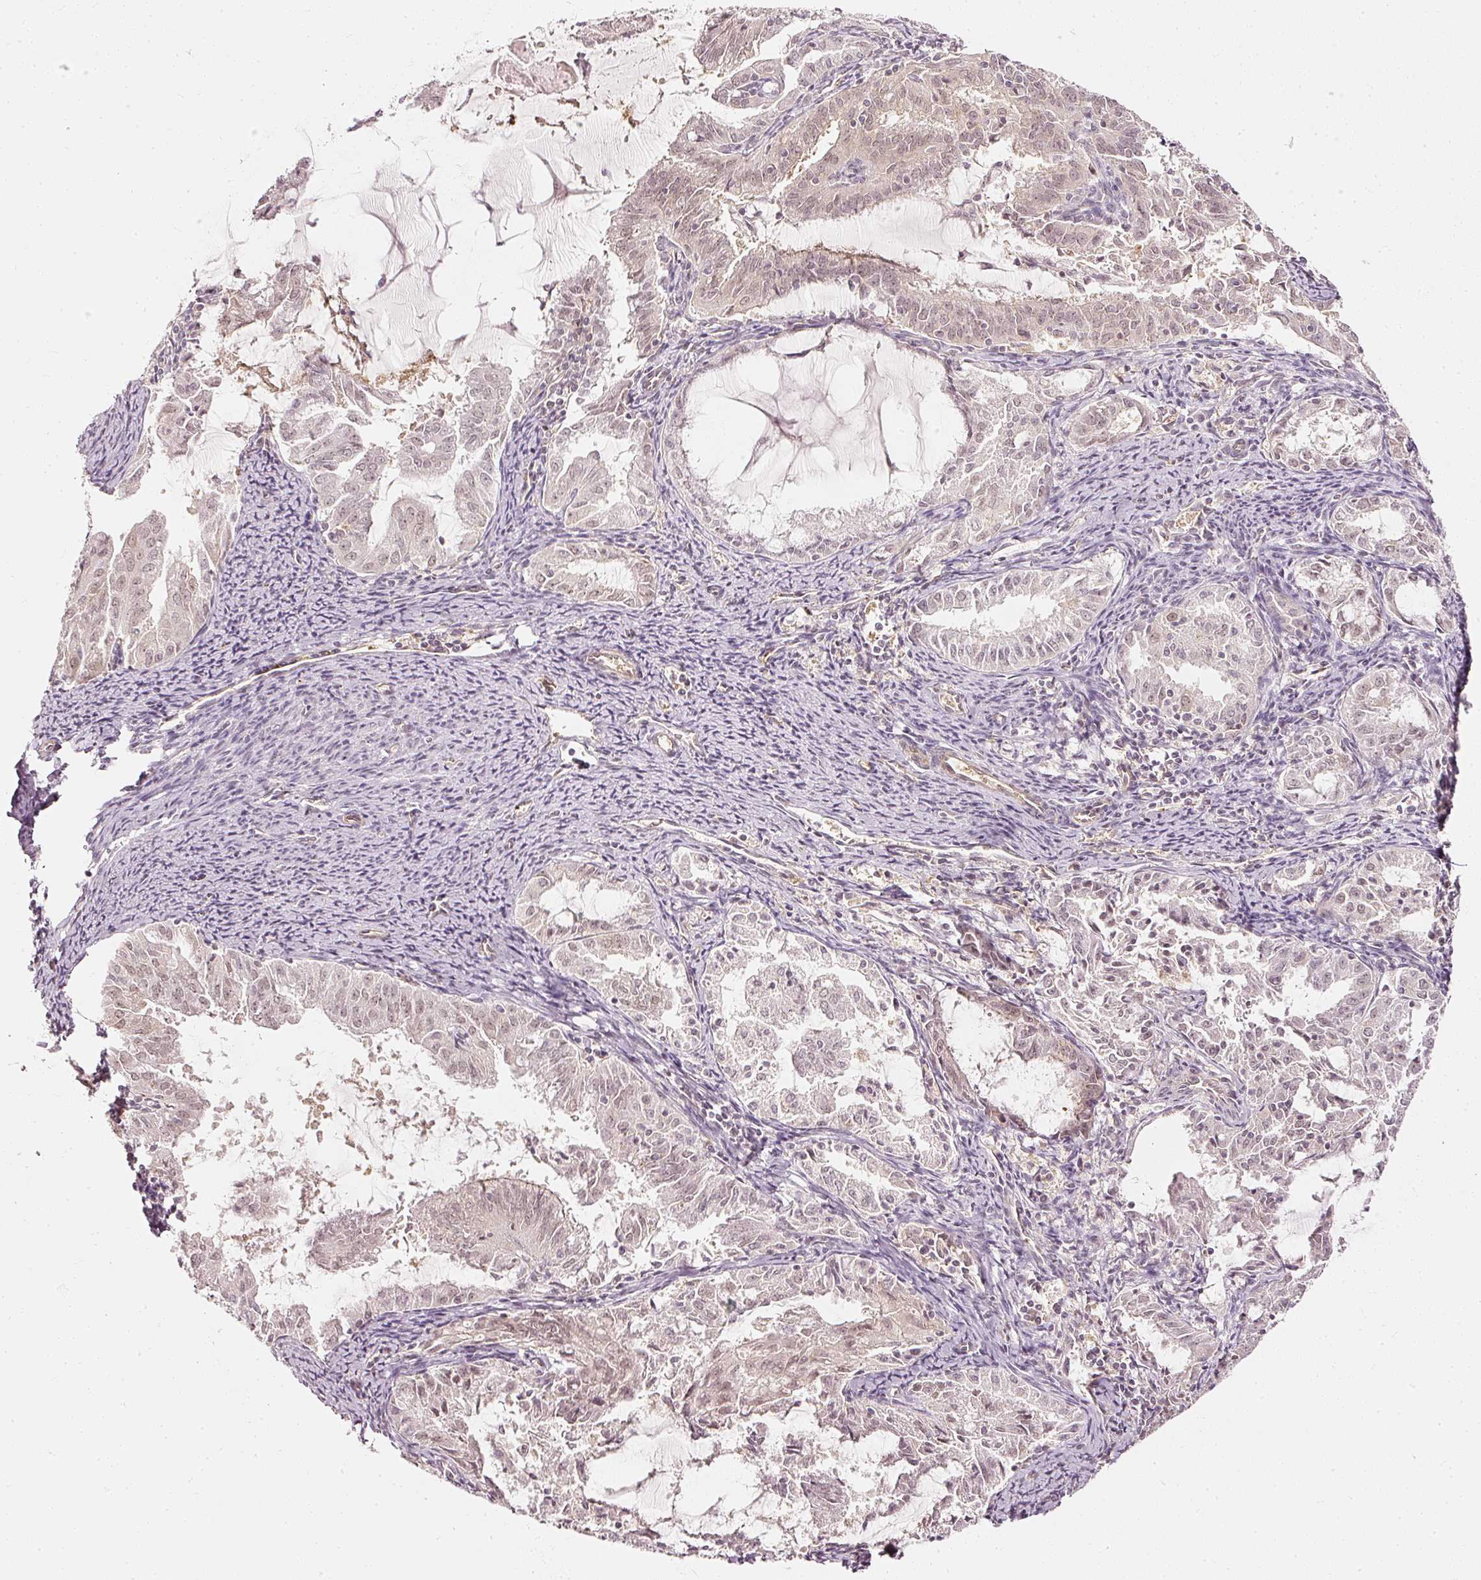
{"staining": {"intensity": "negative", "quantity": "none", "location": "none"}, "tissue": "endometrial cancer", "cell_type": "Tumor cells", "image_type": "cancer", "snomed": [{"axis": "morphology", "description": "Adenocarcinoma, NOS"}, {"axis": "topography", "description": "Endometrium"}], "caption": "Immunohistochemistry histopathology image of human endometrial cancer (adenocarcinoma) stained for a protein (brown), which exhibits no expression in tumor cells.", "gene": "DRD2", "patient": {"sex": "female", "age": 70}}